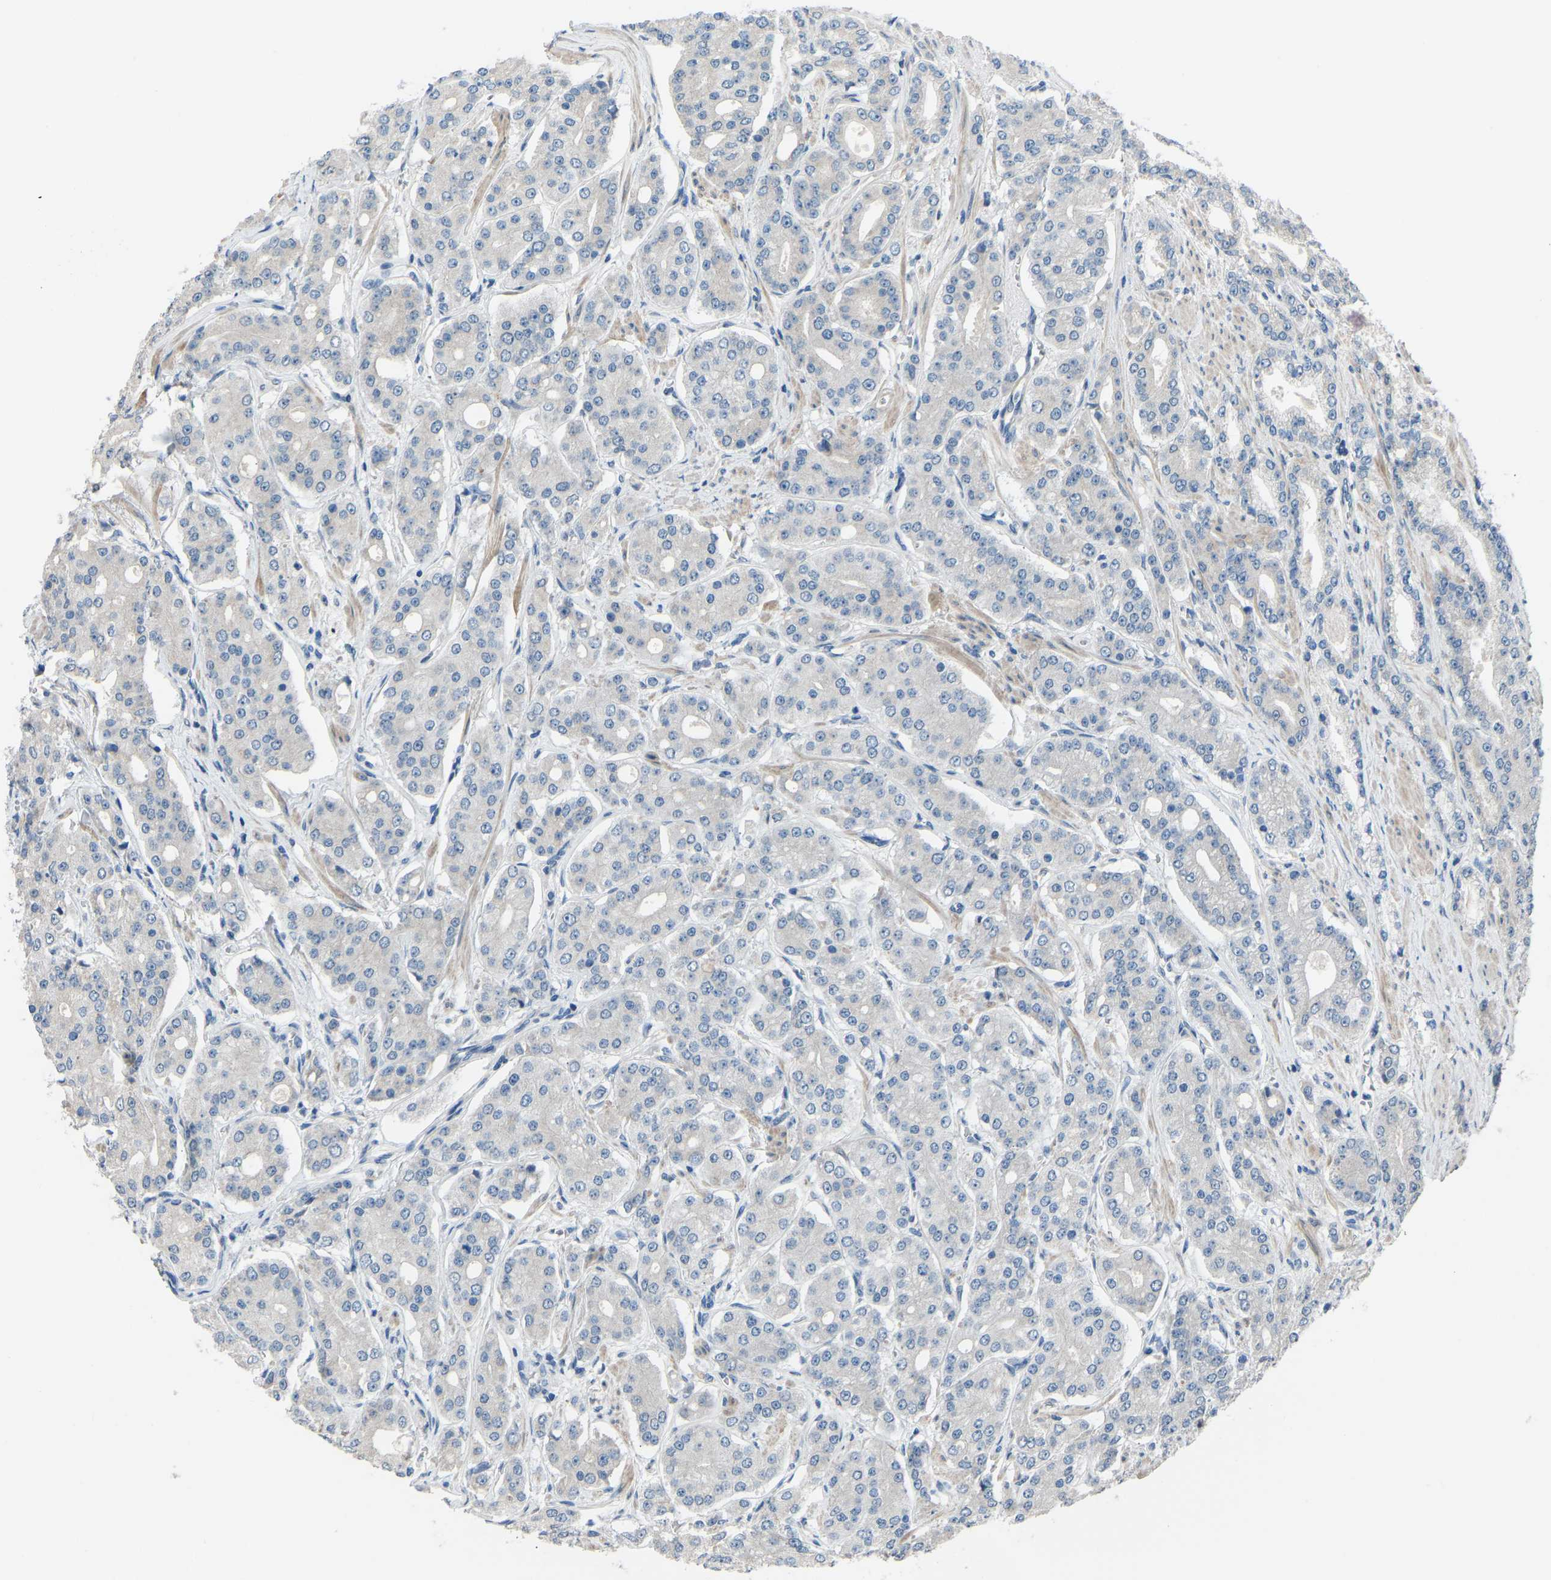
{"staining": {"intensity": "negative", "quantity": "none", "location": "none"}, "tissue": "prostate cancer", "cell_type": "Tumor cells", "image_type": "cancer", "snomed": [{"axis": "morphology", "description": "Adenocarcinoma, High grade"}, {"axis": "topography", "description": "Prostate"}], "caption": "The image displays no significant positivity in tumor cells of prostate cancer (adenocarcinoma (high-grade)). (DAB (3,3'-diaminobenzidine) IHC visualized using brightfield microscopy, high magnification).", "gene": "CDK2AP1", "patient": {"sex": "male", "age": 71}}